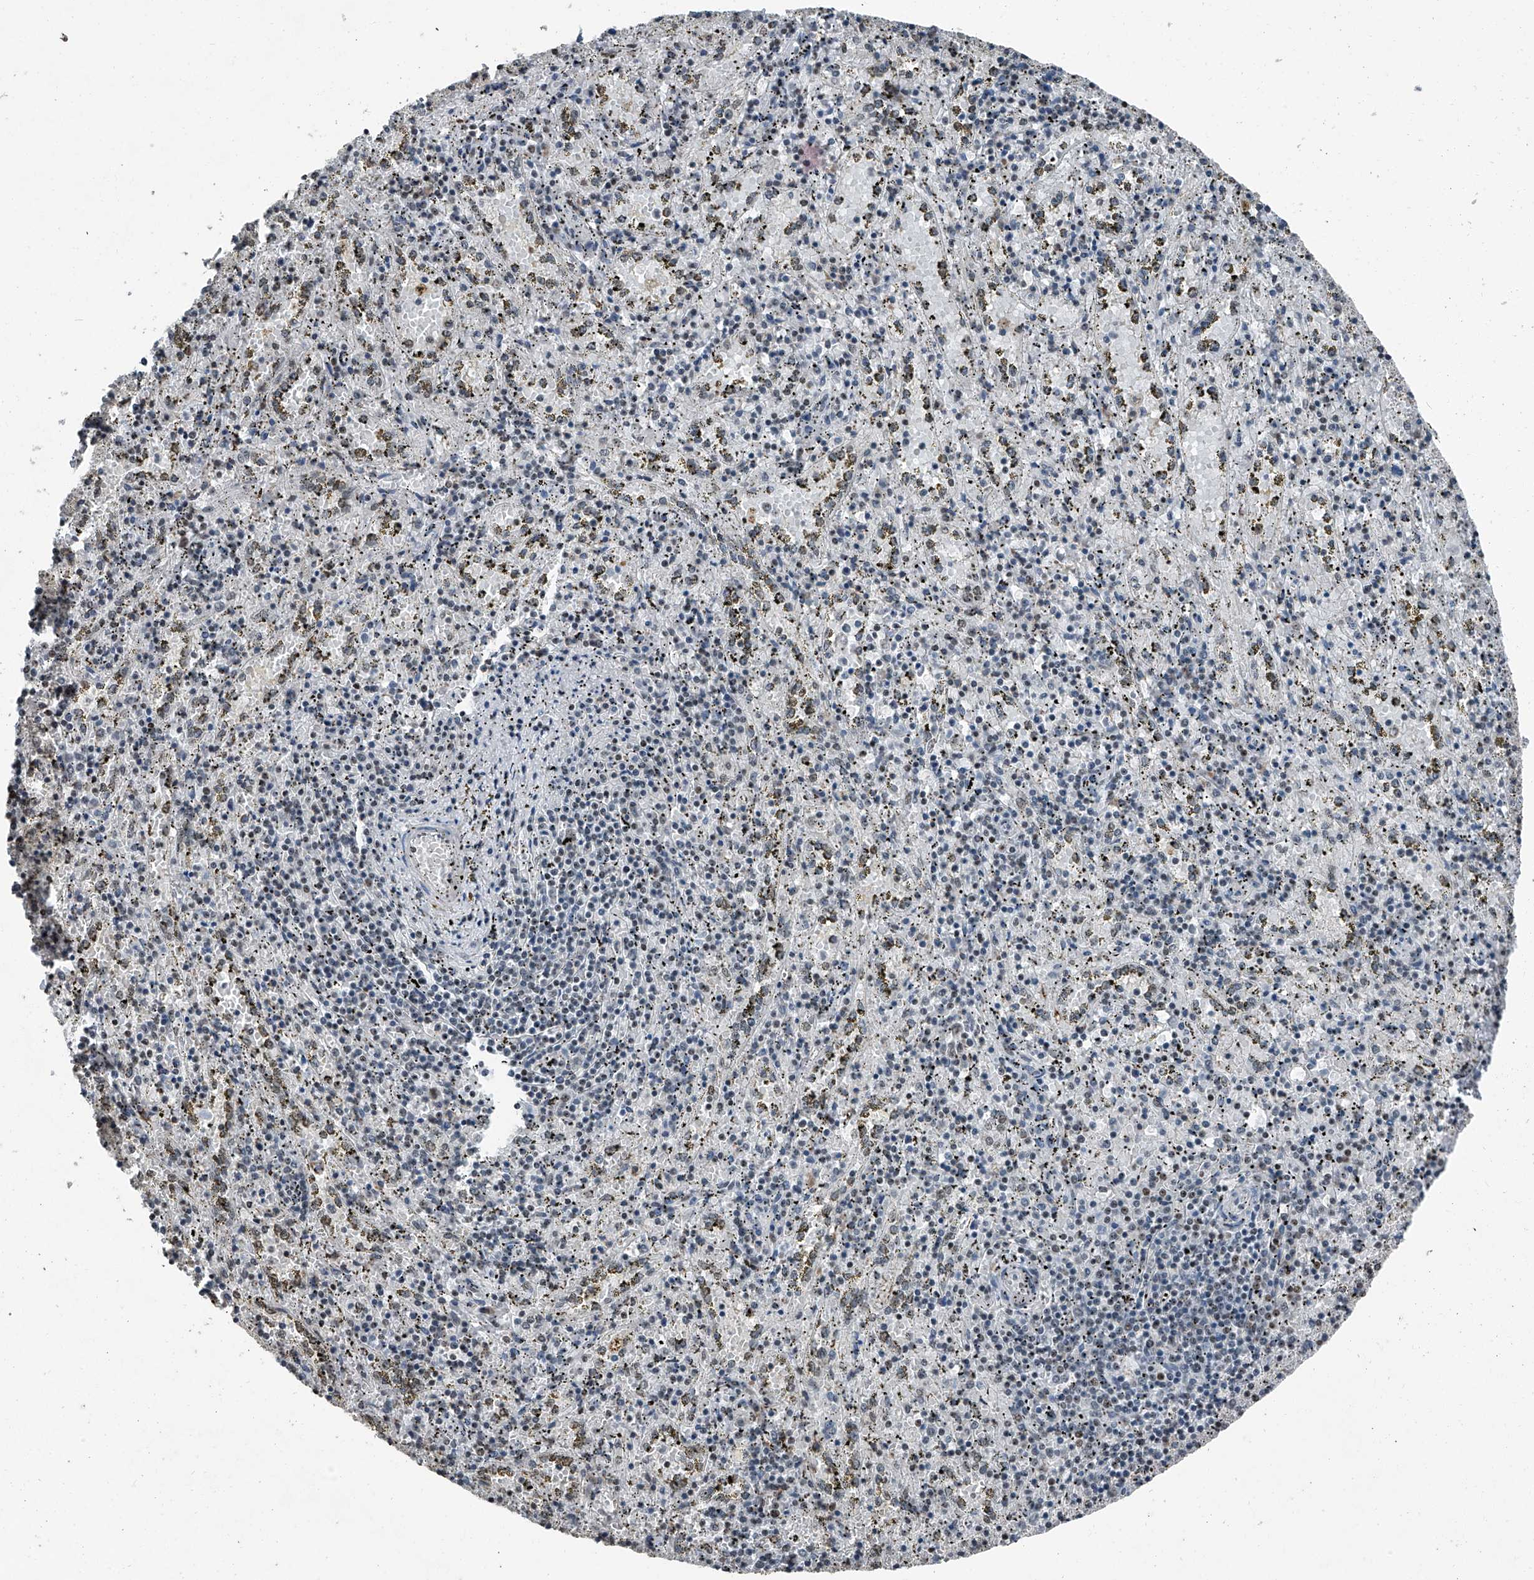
{"staining": {"intensity": "weak", "quantity": "25%-75%", "location": "nuclear"}, "tissue": "spleen", "cell_type": "Cells in red pulp", "image_type": "normal", "snomed": [{"axis": "morphology", "description": "Normal tissue, NOS"}, {"axis": "topography", "description": "Spleen"}], "caption": "Immunohistochemistry histopathology image of normal spleen: human spleen stained using immunohistochemistry (IHC) displays low levels of weak protein expression localized specifically in the nuclear of cells in red pulp, appearing as a nuclear brown color.", "gene": "TCOF1", "patient": {"sex": "male", "age": 11}}